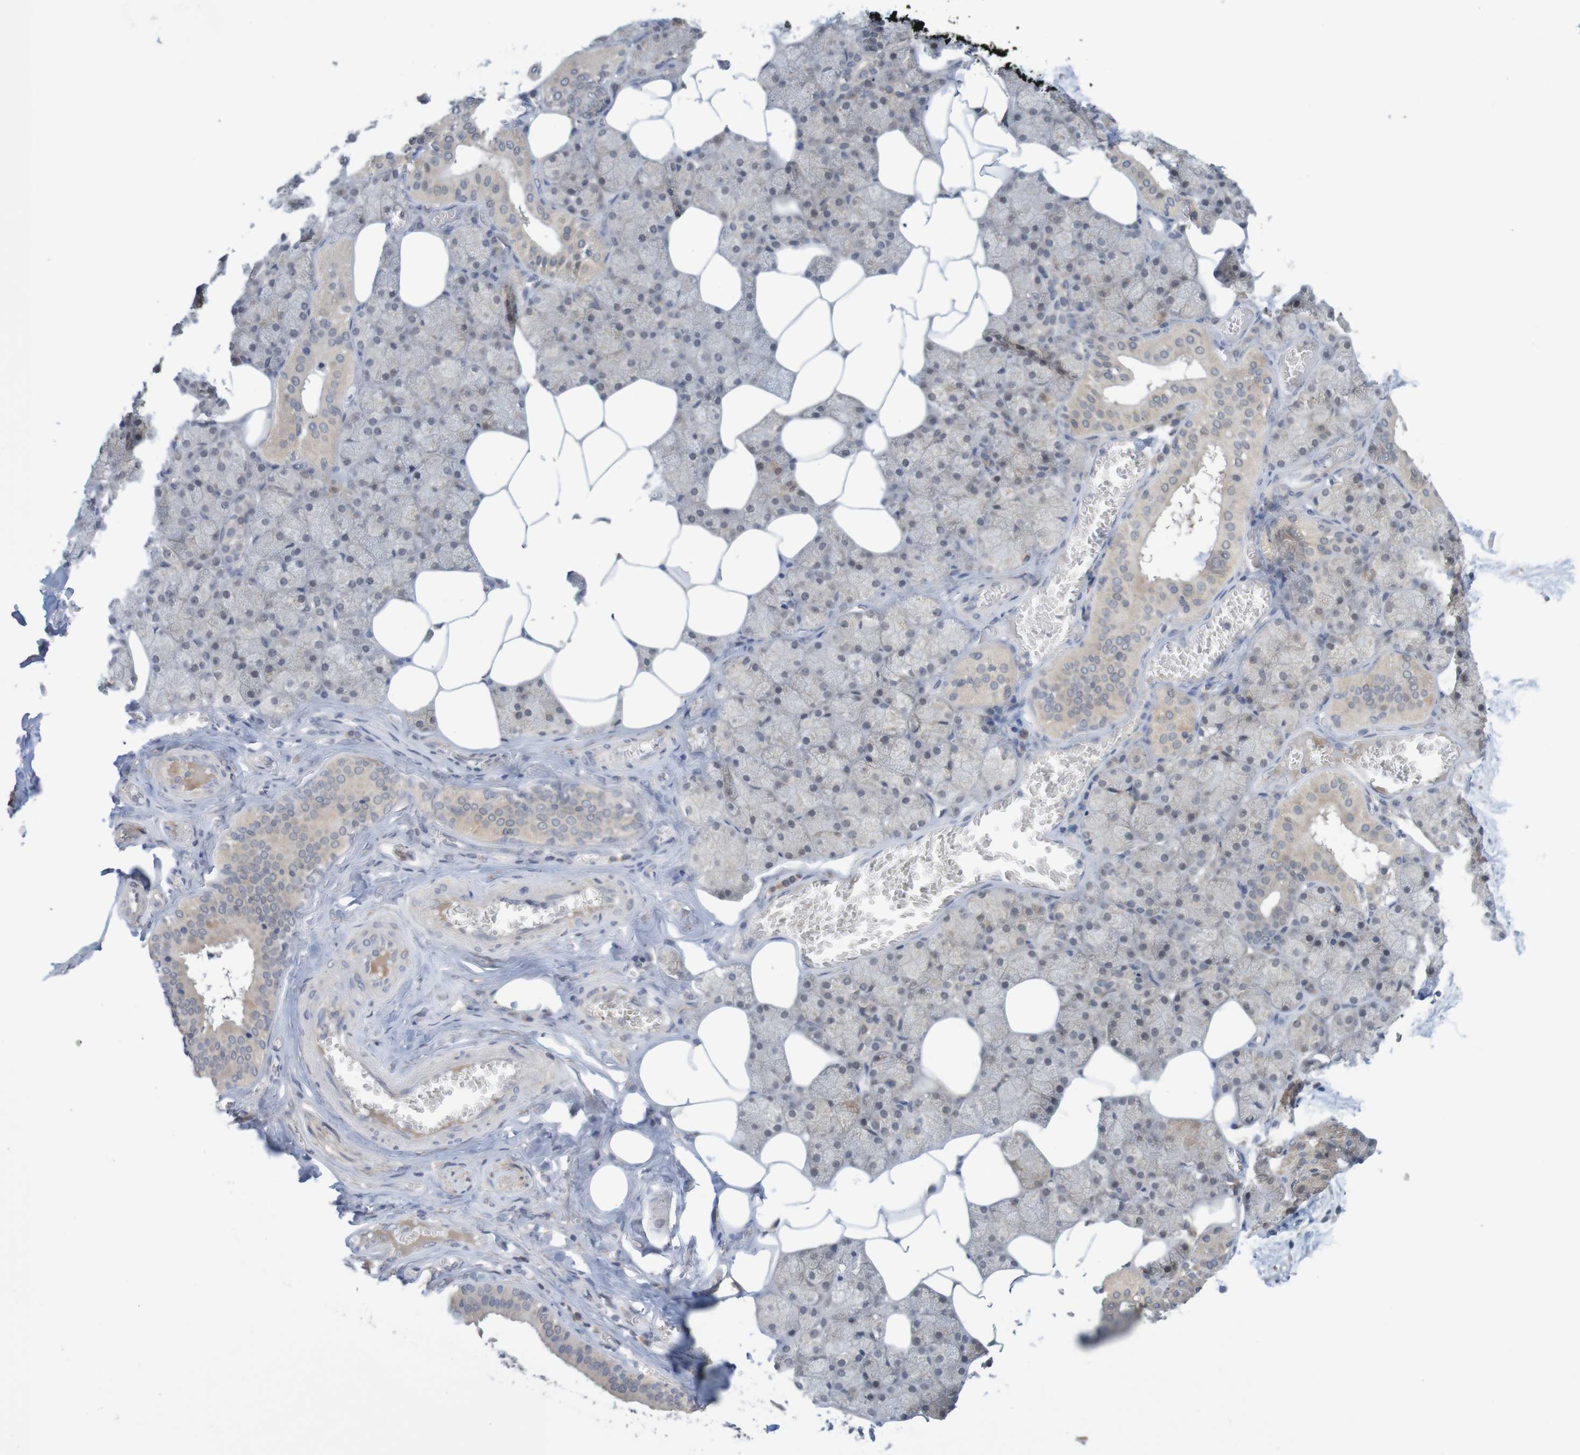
{"staining": {"intensity": "weak", "quantity": "25%-75%", "location": "cytoplasmic/membranous"}, "tissue": "salivary gland", "cell_type": "Glandular cells", "image_type": "normal", "snomed": [{"axis": "morphology", "description": "Normal tissue, NOS"}, {"axis": "topography", "description": "Salivary gland"}], "caption": "Immunohistochemistry micrograph of normal salivary gland: salivary gland stained using immunohistochemistry exhibits low levels of weak protein expression localized specifically in the cytoplasmic/membranous of glandular cells, appearing as a cytoplasmic/membranous brown color.", "gene": "ANKK1", "patient": {"sex": "male", "age": 62}}